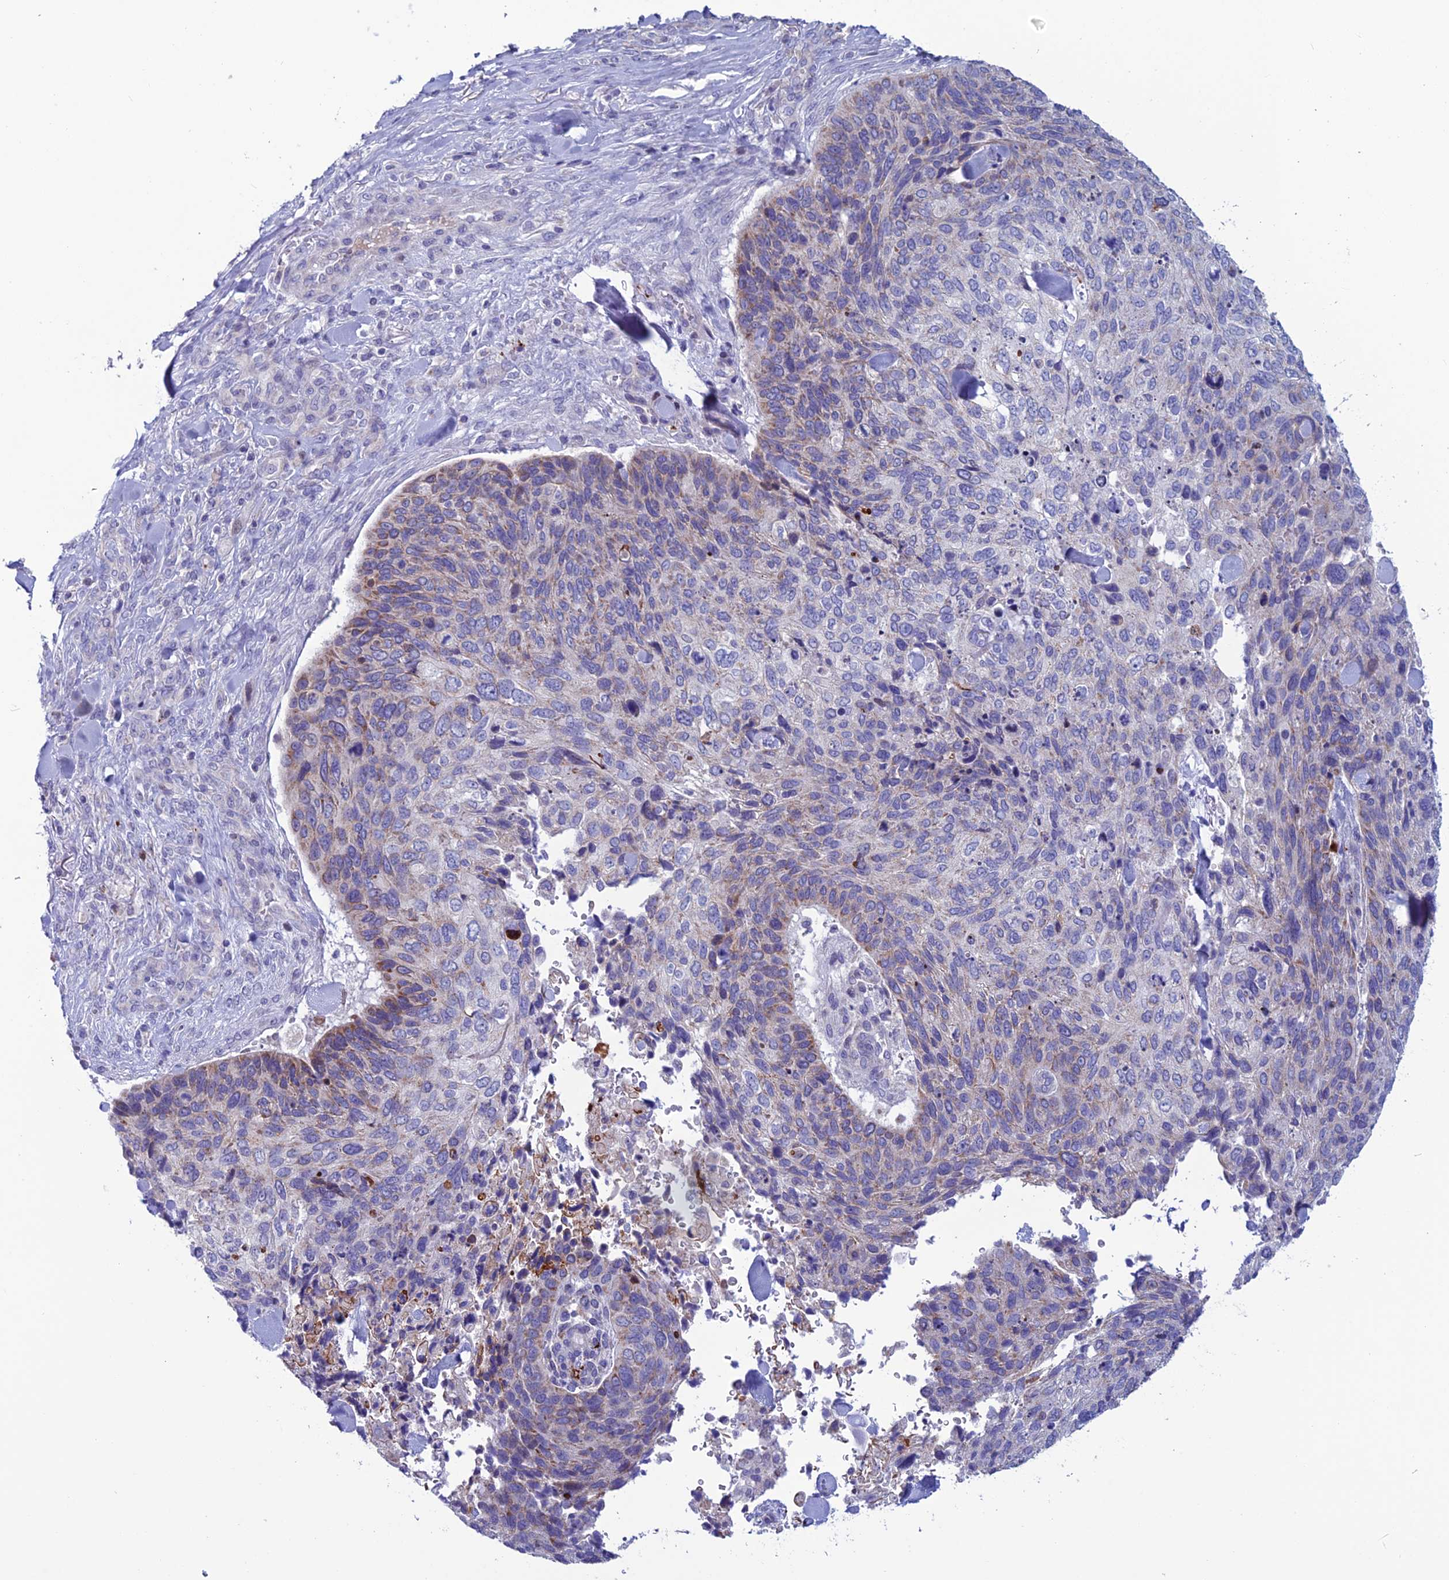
{"staining": {"intensity": "moderate", "quantity": "<25%", "location": "cytoplasmic/membranous"}, "tissue": "skin cancer", "cell_type": "Tumor cells", "image_type": "cancer", "snomed": [{"axis": "morphology", "description": "Basal cell carcinoma"}, {"axis": "topography", "description": "Skin"}], "caption": "A brown stain labels moderate cytoplasmic/membranous positivity of a protein in human skin cancer tumor cells.", "gene": "C21orf140", "patient": {"sex": "female", "age": 74}}